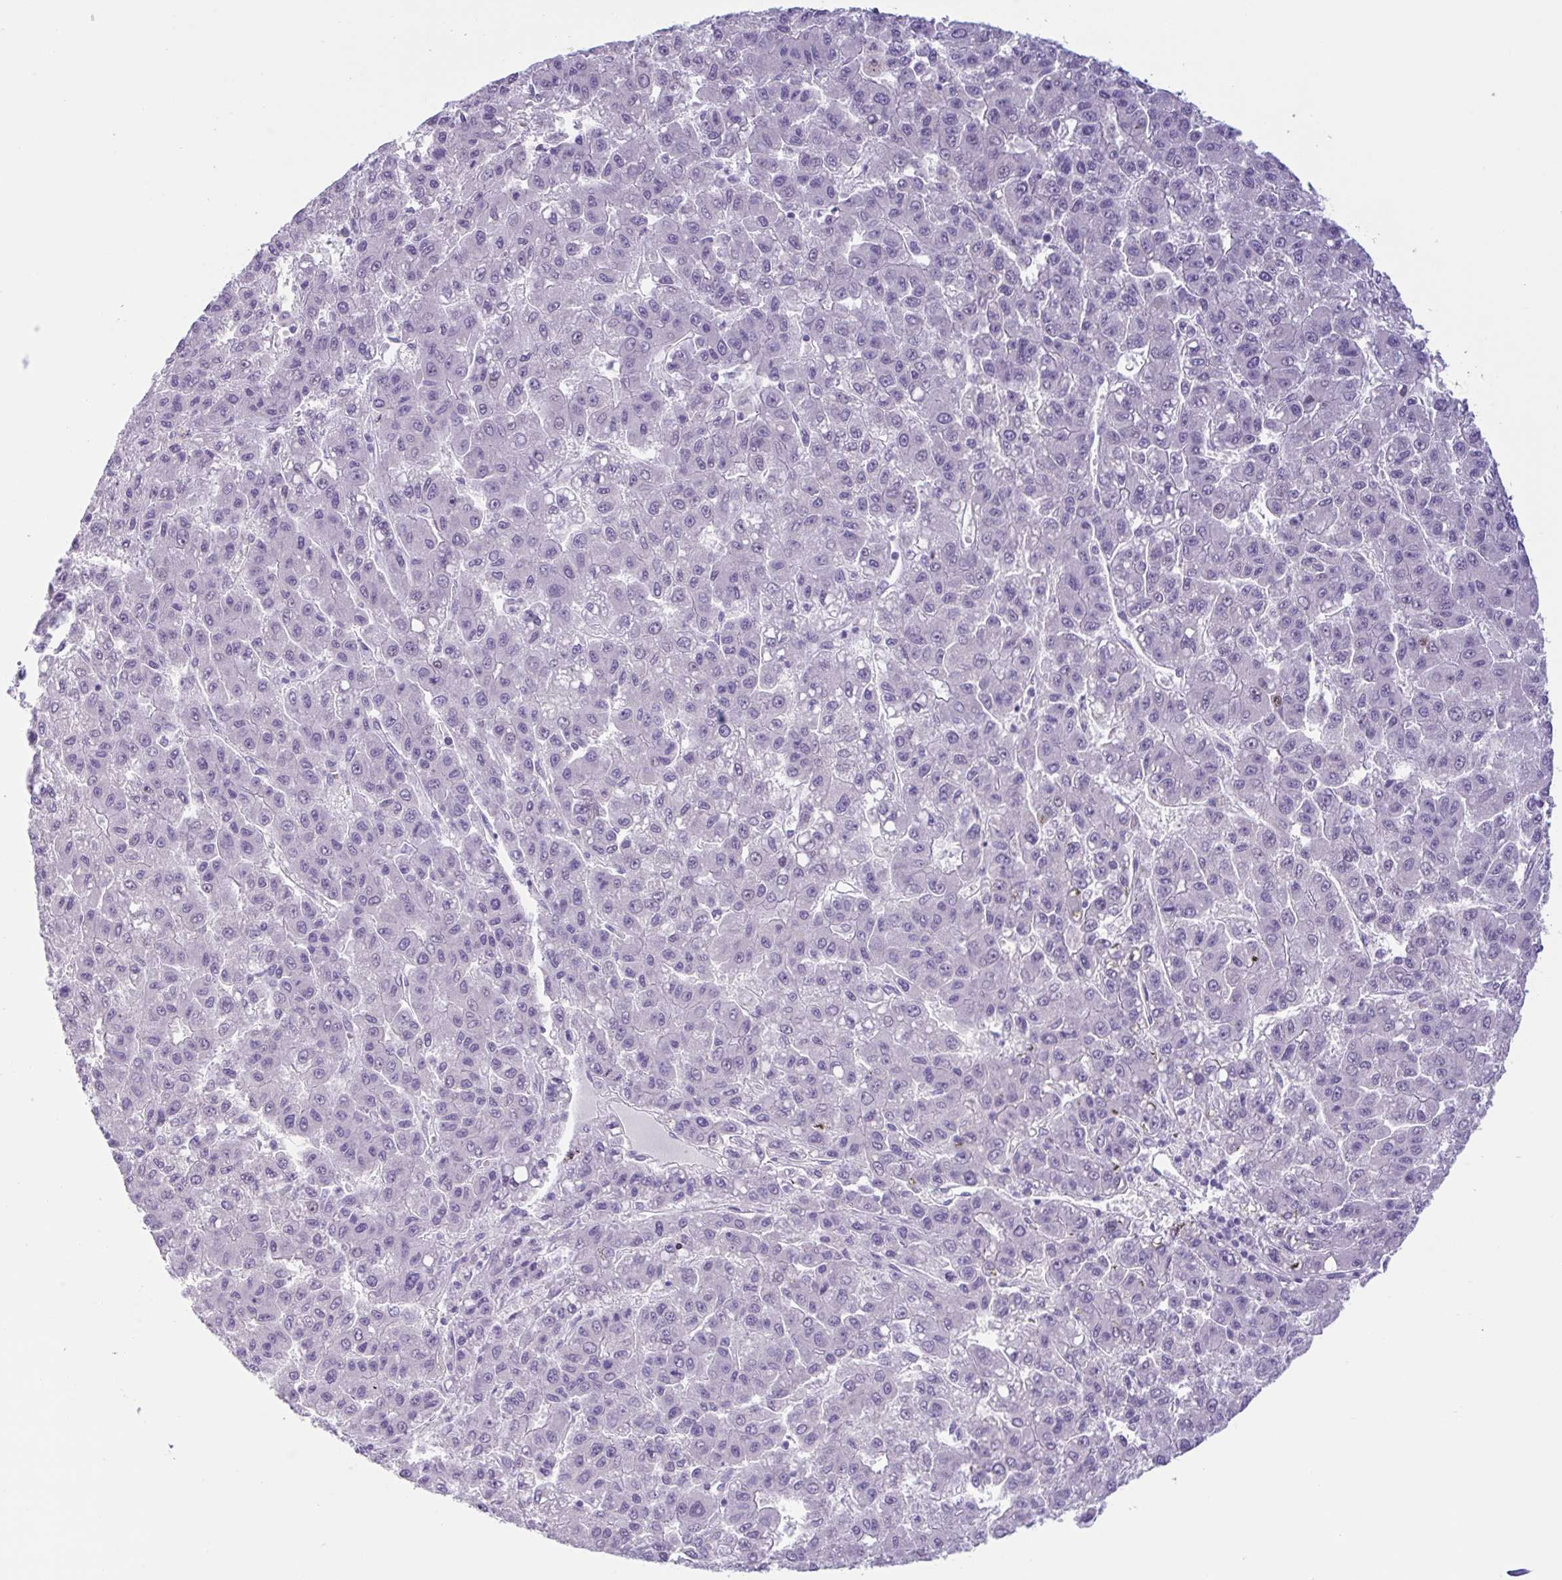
{"staining": {"intensity": "negative", "quantity": "none", "location": "none"}, "tissue": "liver cancer", "cell_type": "Tumor cells", "image_type": "cancer", "snomed": [{"axis": "morphology", "description": "Carcinoma, Hepatocellular, NOS"}, {"axis": "topography", "description": "Liver"}], "caption": "The image shows no staining of tumor cells in liver cancer.", "gene": "AHCYL2", "patient": {"sex": "male", "age": 70}}